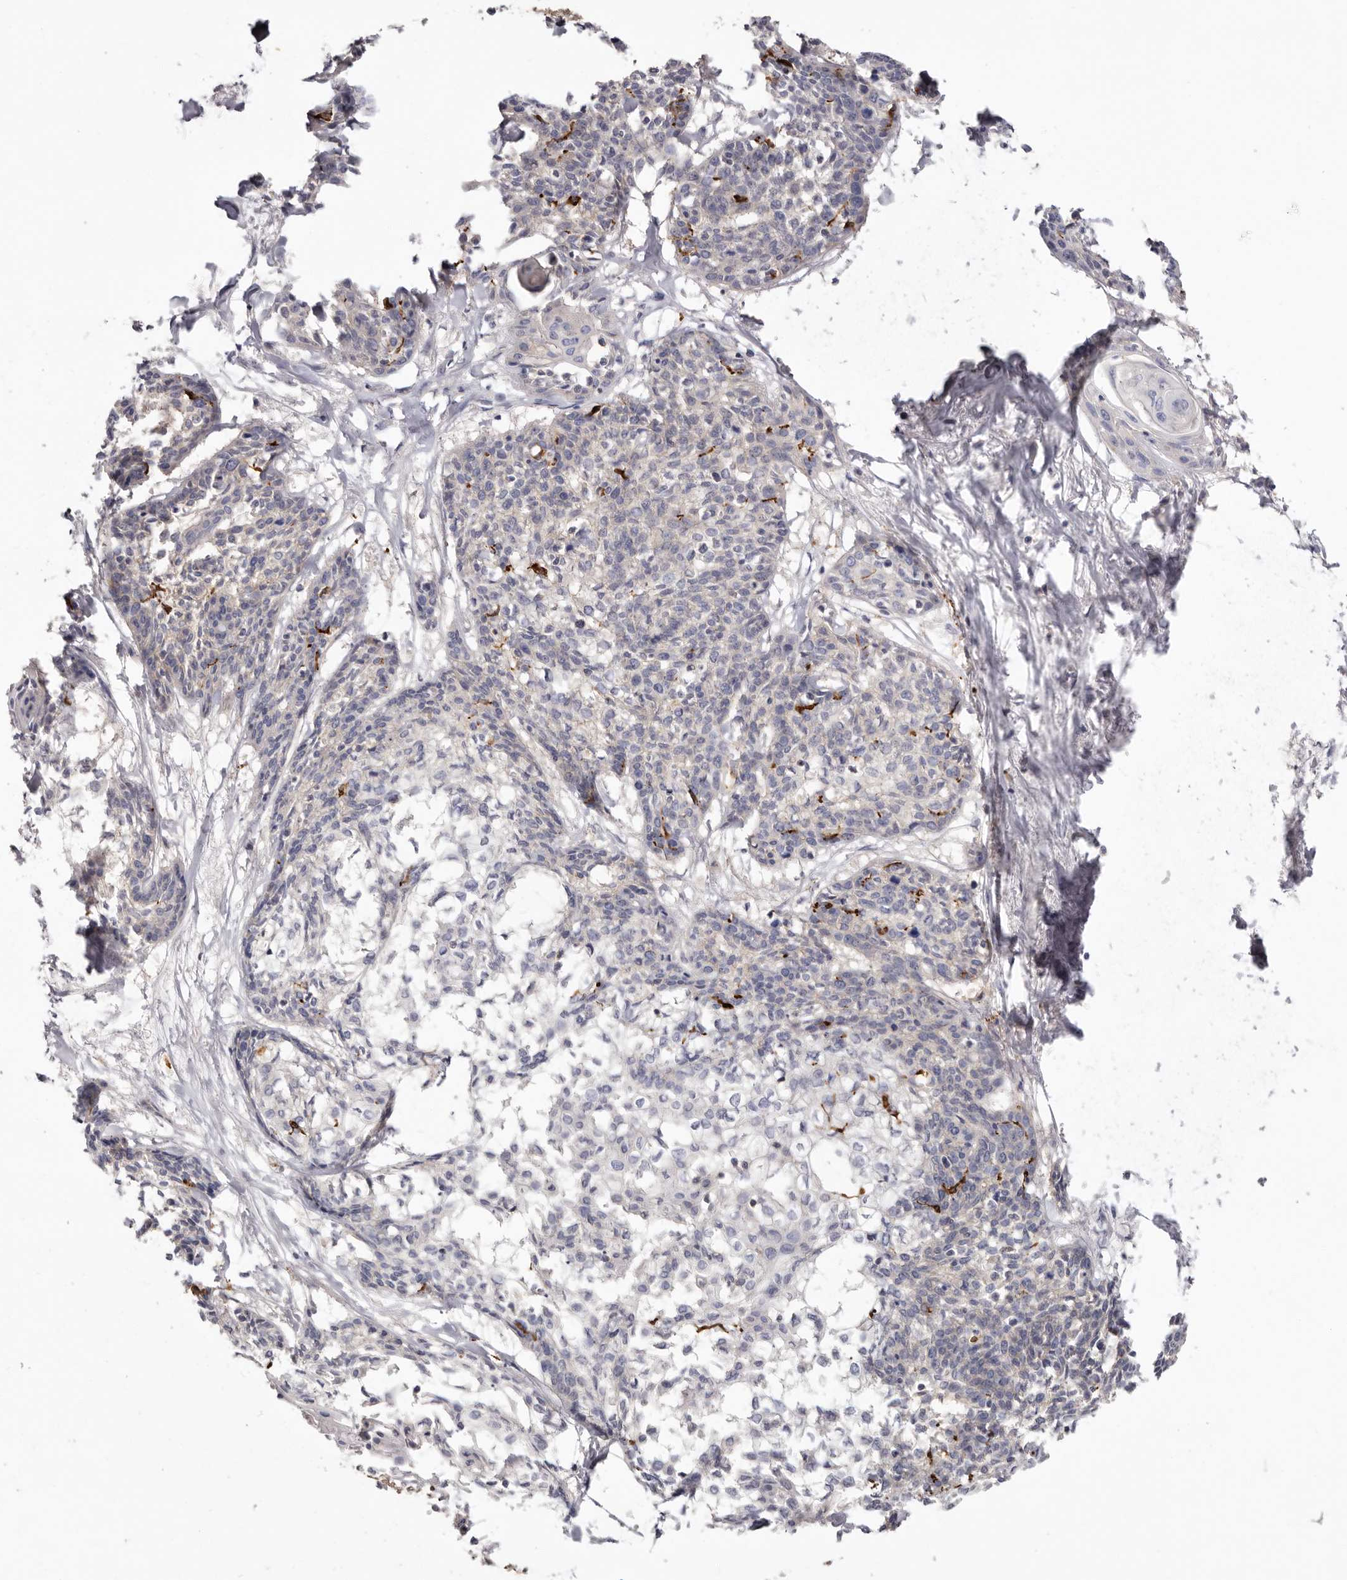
{"staining": {"intensity": "negative", "quantity": "none", "location": "none"}, "tissue": "cervical cancer", "cell_type": "Tumor cells", "image_type": "cancer", "snomed": [{"axis": "morphology", "description": "Squamous cell carcinoma, NOS"}, {"axis": "topography", "description": "Cervix"}], "caption": "This is an immunohistochemistry image of cervical squamous cell carcinoma. There is no positivity in tumor cells.", "gene": "S1PR5", "patient": {"sex": "female", "age": 57}}